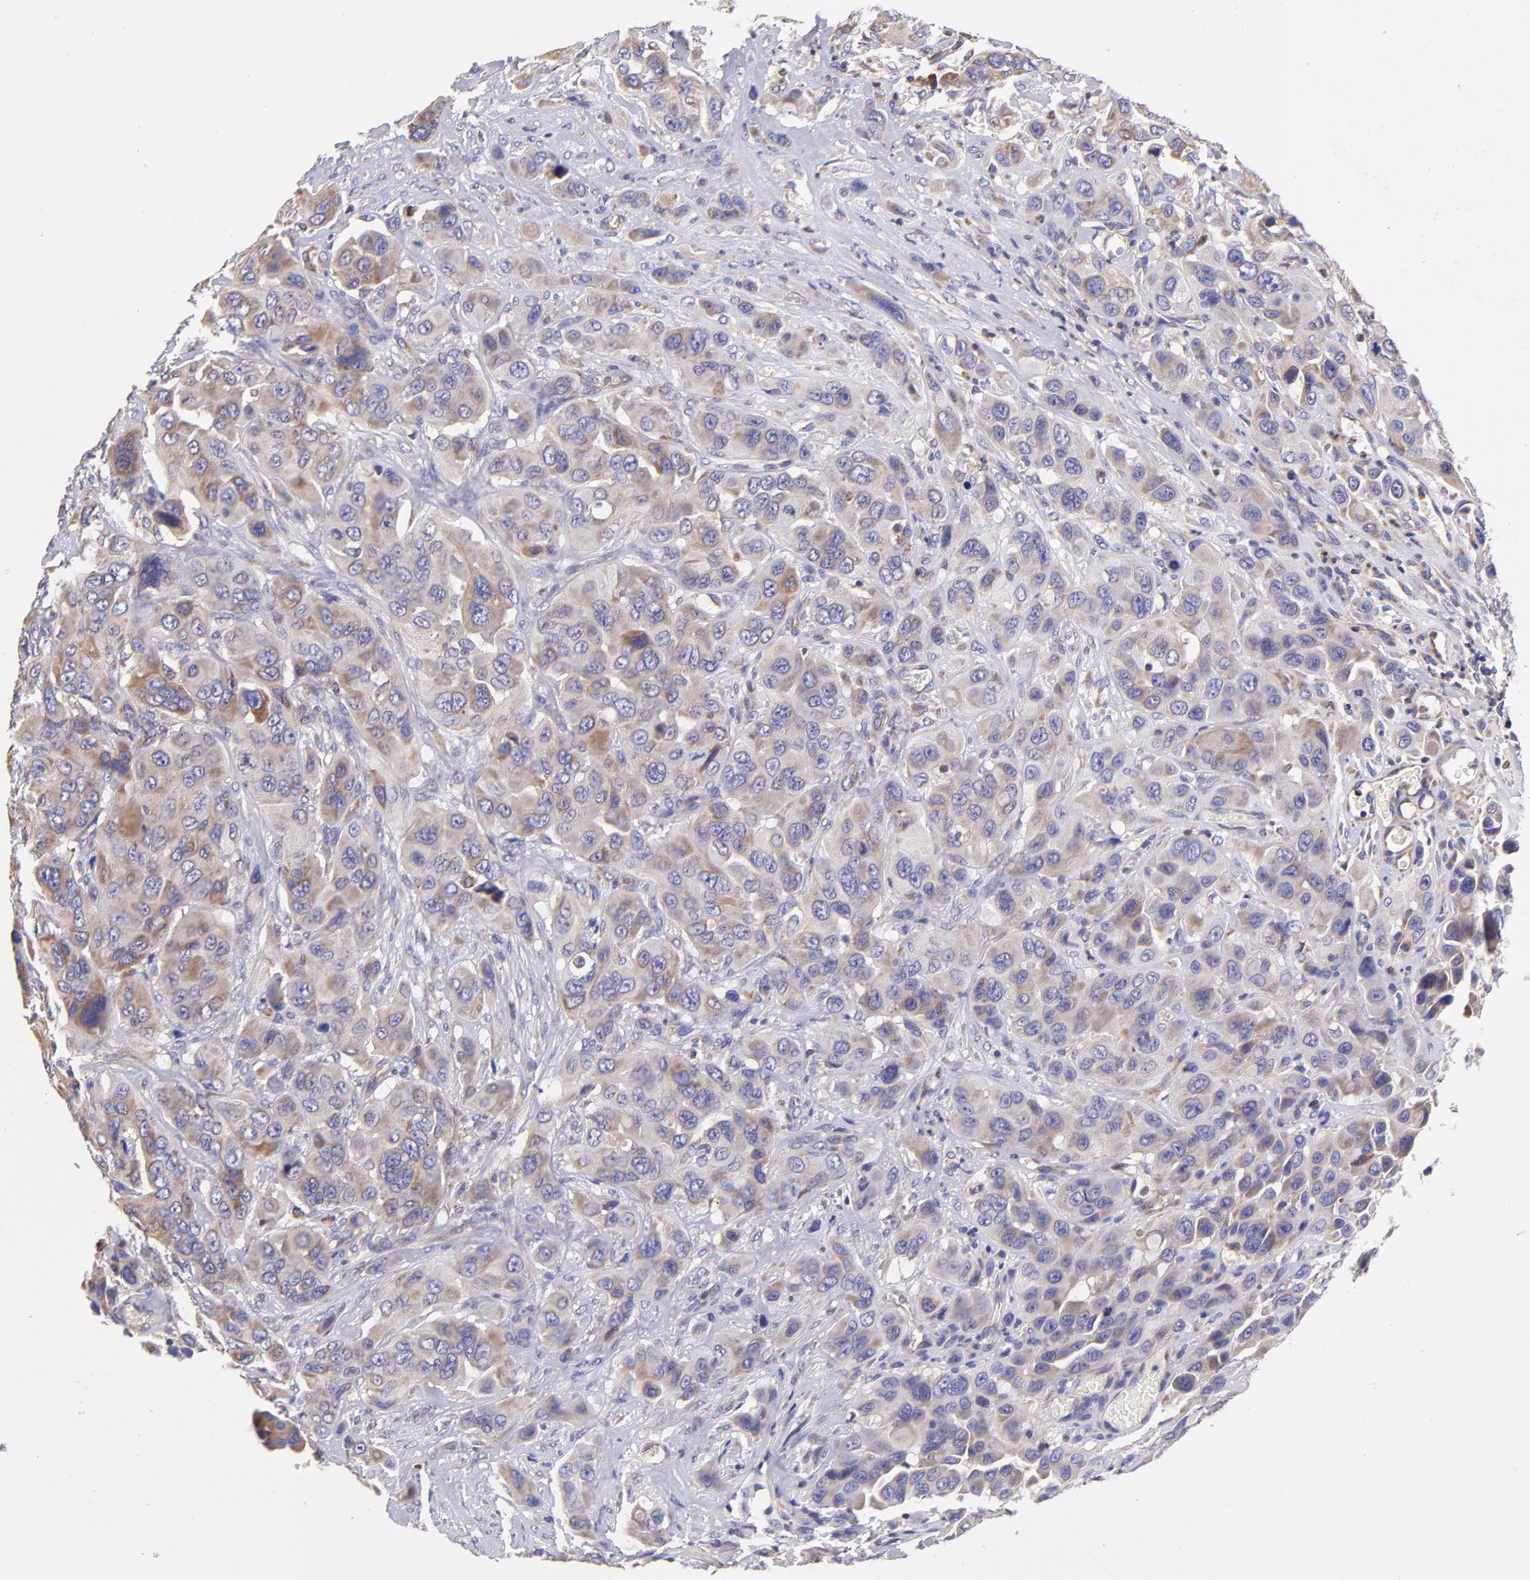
{"staining": {"intensity": "weak", "quantity": ">75%", "location": "cytoplasmic/membranous"}, "tissue": "urothelial cancer", "cell_type": "Tumor cells", "image_type": "cancer", "snomed": [{"axis": "morphology", "description": "Urothelial carcinoma, High grade"}, {"axis": "topography", "description": "Urinary bladder"}], "caption": "IHC (DAB) staining of urothelial cancer displays weak cytoplasmic/membranous protein expression in approximately >75% of tumor cells.", "gene": "PREX1", "patient": {"sex": "male", "age": 73}}